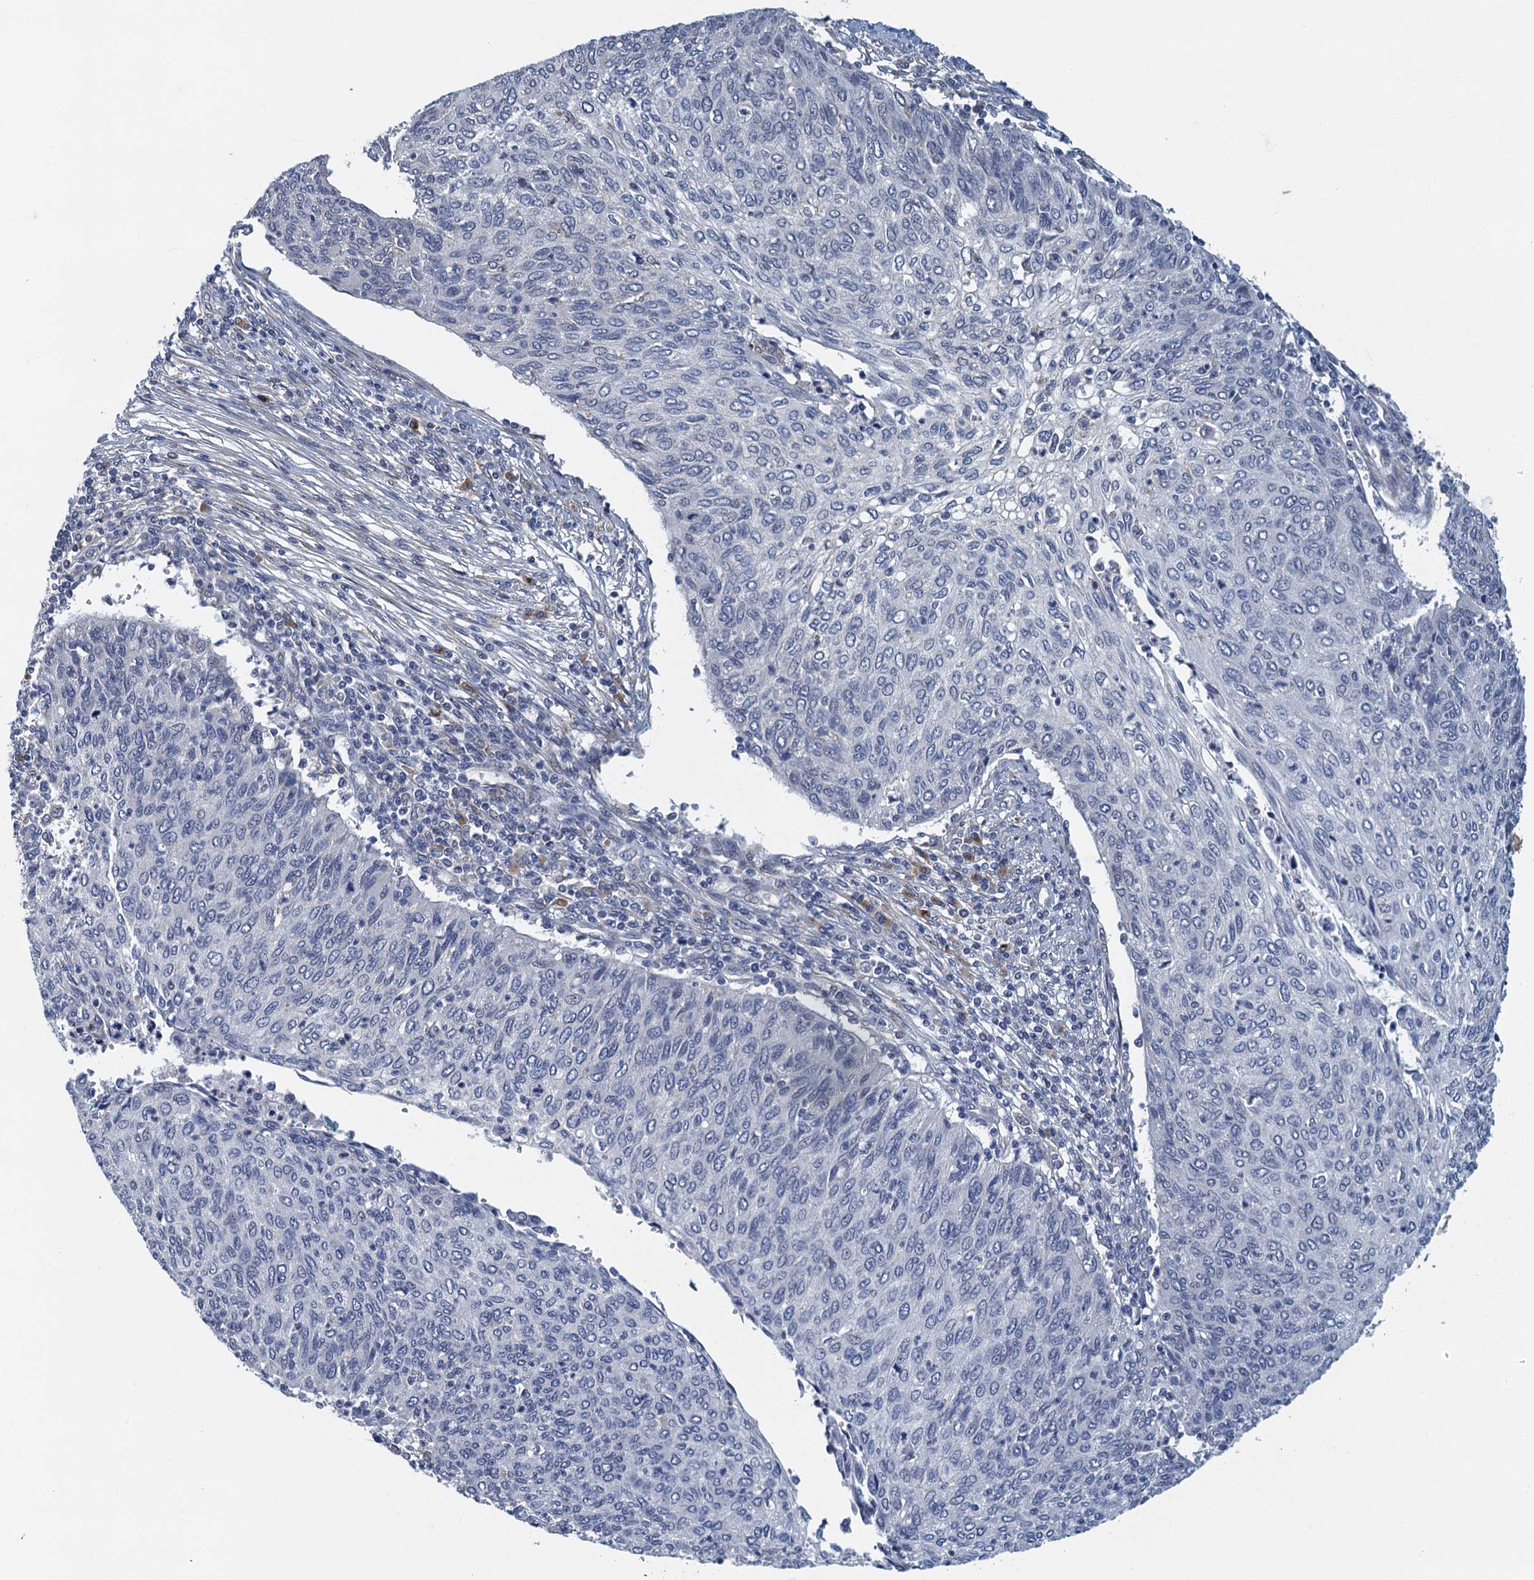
{"staining": {"intensity": "negative", "quantity": "none", "location": "none"}, "tissue": "cervical cancer", "cell_type": "Tumor cells", "image_type": "cancer", "snomed": [{"axis": "morphology", "description": "Squamous cell carcinoma, NOS"}, {"axis": "topography", "description": "Cervix"}], "caption": "Immunohistochemistry (IHC) of cervical cancer demonstrates no staining in tumor cells.", "gene": "ALG2", "patient": {"sex": "female", "age": 38}}